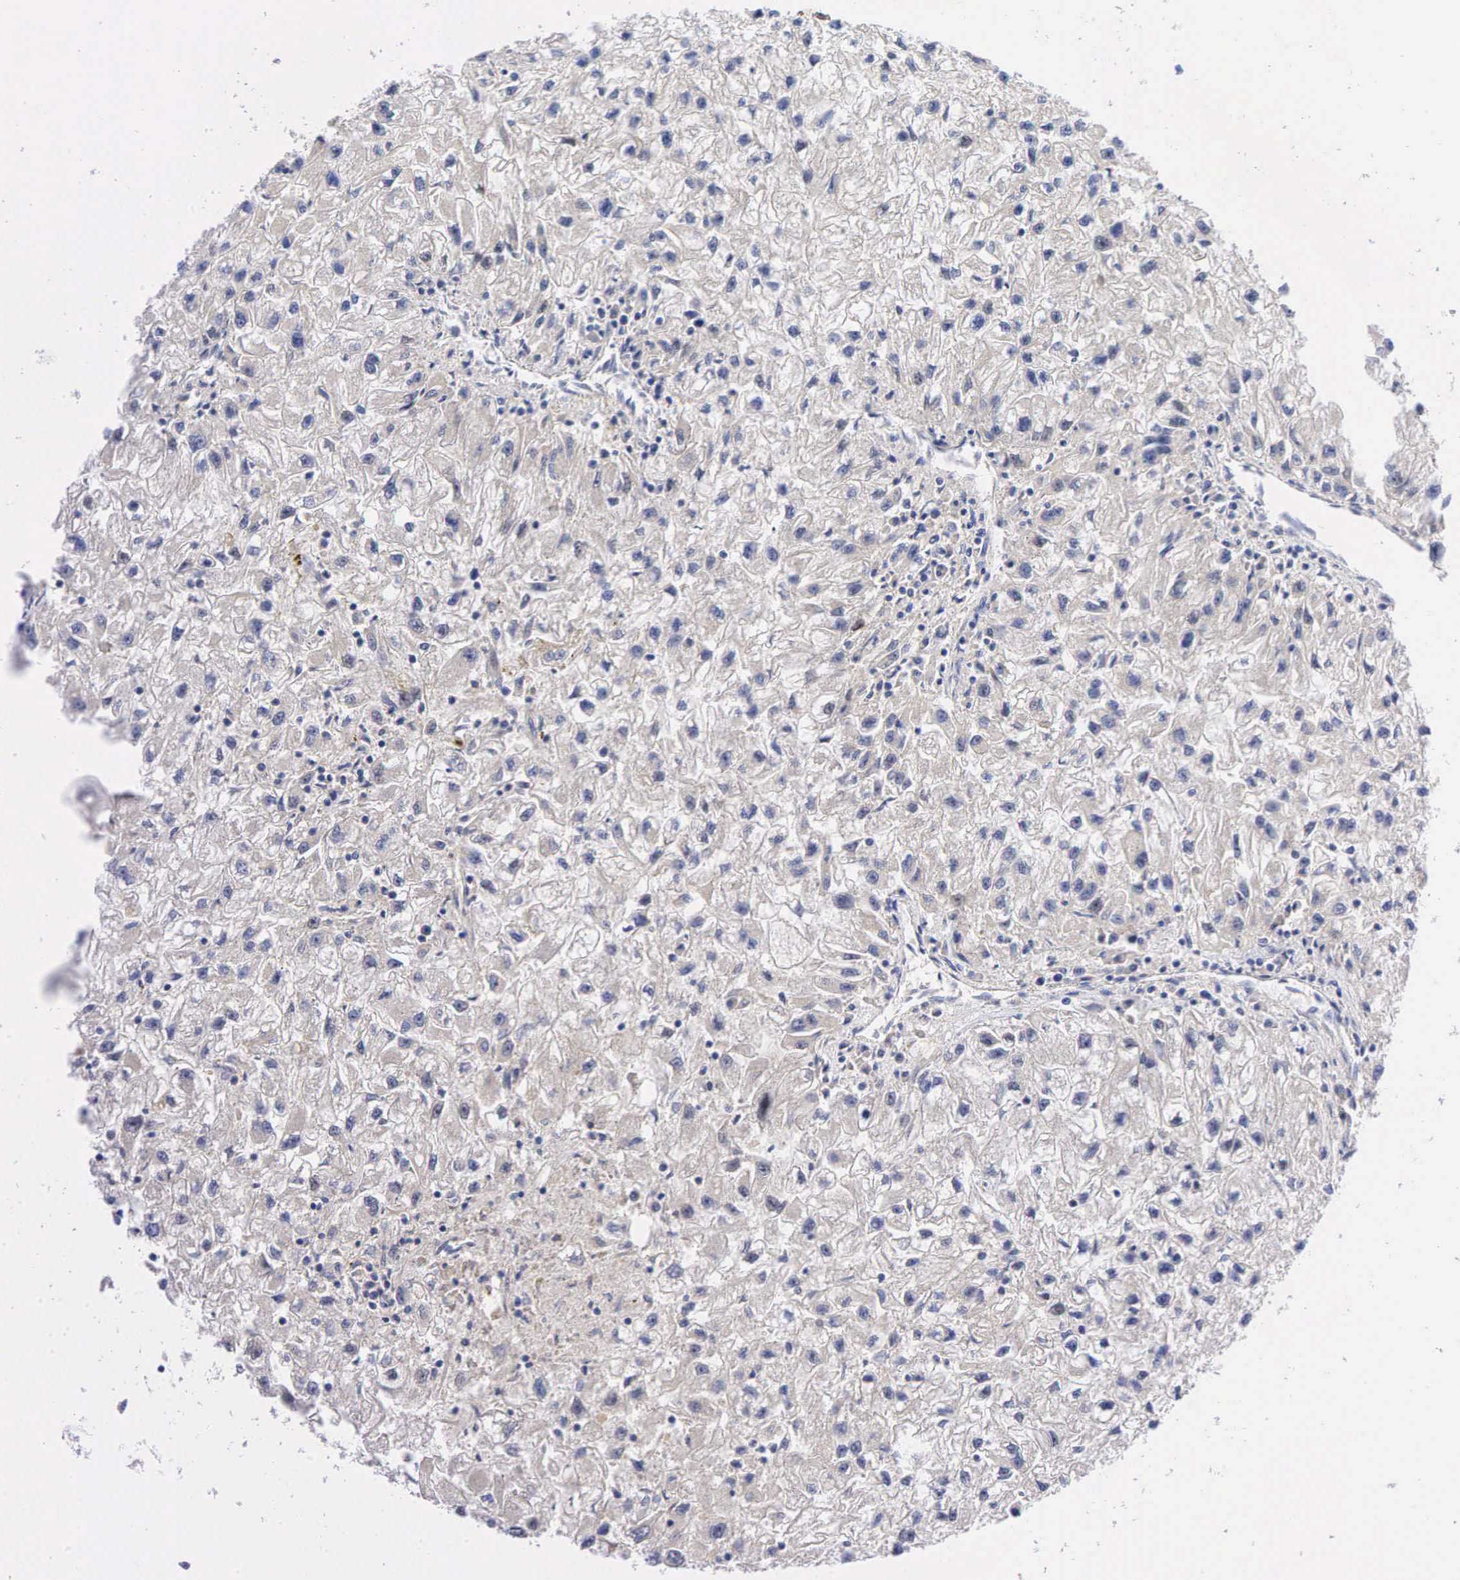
{"staining": {"intensity": "negative", "quantity": "none", "location": "none"}, "tissue": "renal cancer", "cell_type": "Tumor cells", "image_type": "cancer", "snomed": [{"axis": "morphology", "description": "Adenocarcinoma, NOS"}, {"axis": "topography", "description": "Kidney"}], "caption": "Image shows no significant protein expression in tumor cells of adenocarcinoma (renal).", "gene": "CCND1", "patient": {"sex": "male", "age": 59}}